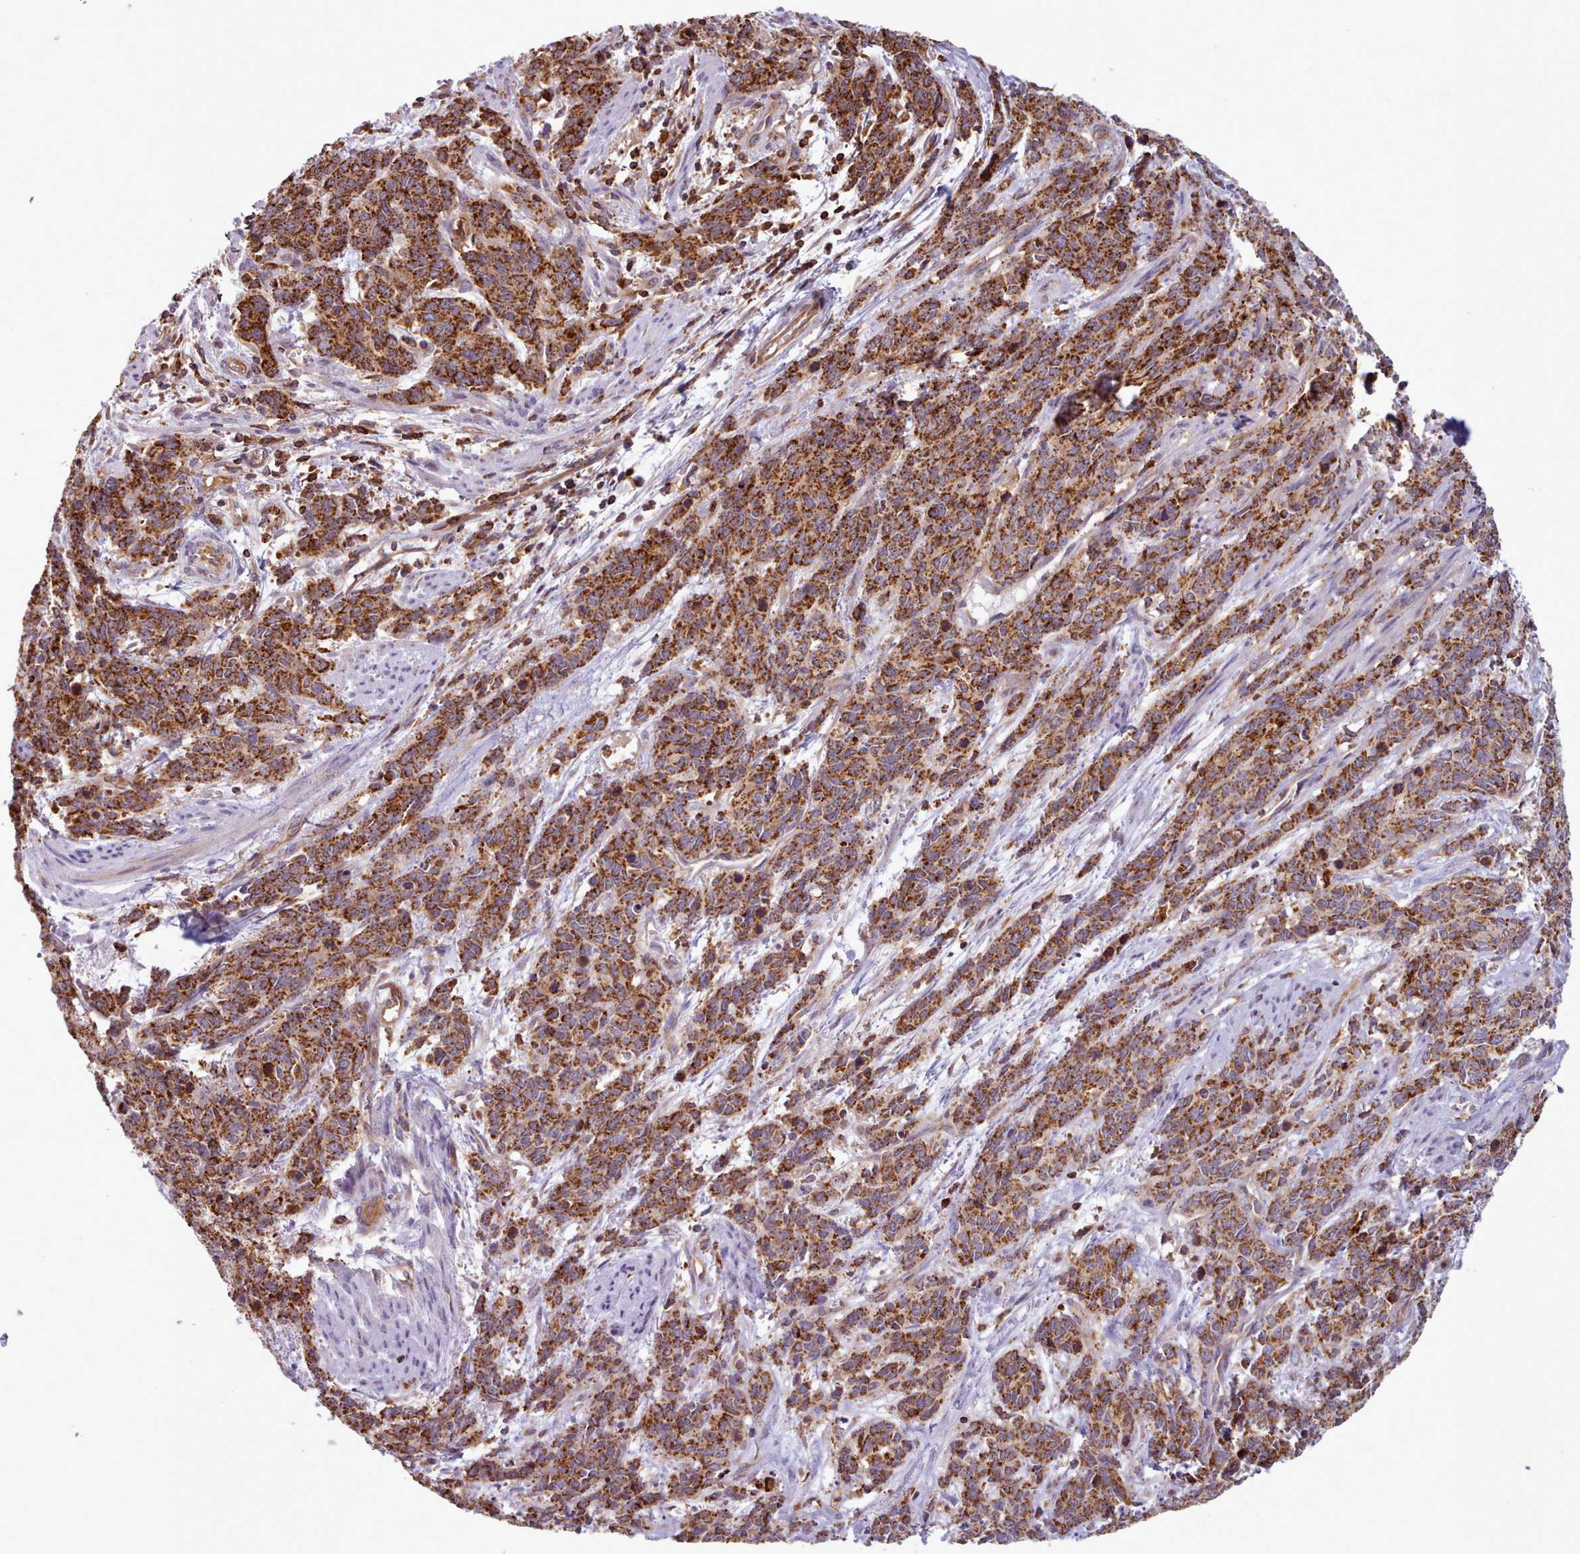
{"staining": {"intensity": "strong", "quantity": ">75%", "location": "cytoplasmic/membranous"}, "tissue": "cervical cancer", "cell_type": "Tumor cells", "image_type": "cancer", "snomed": [{"axis": "morphology", "description": "Squamous cell carcinoma, NOS"}, {"axis": "topography", "description": "Cervix"}], "caption": "Immunohistochemistry (DAB) staining of human cervical squamous cell carcinoma shows strong cytoplasmic/membranous protein expression in approximately >75% of tumor cells. Nuclei are stained in blue.", "gene": "CRYBG1", "patient": {"sex": "female", "age": 60}}